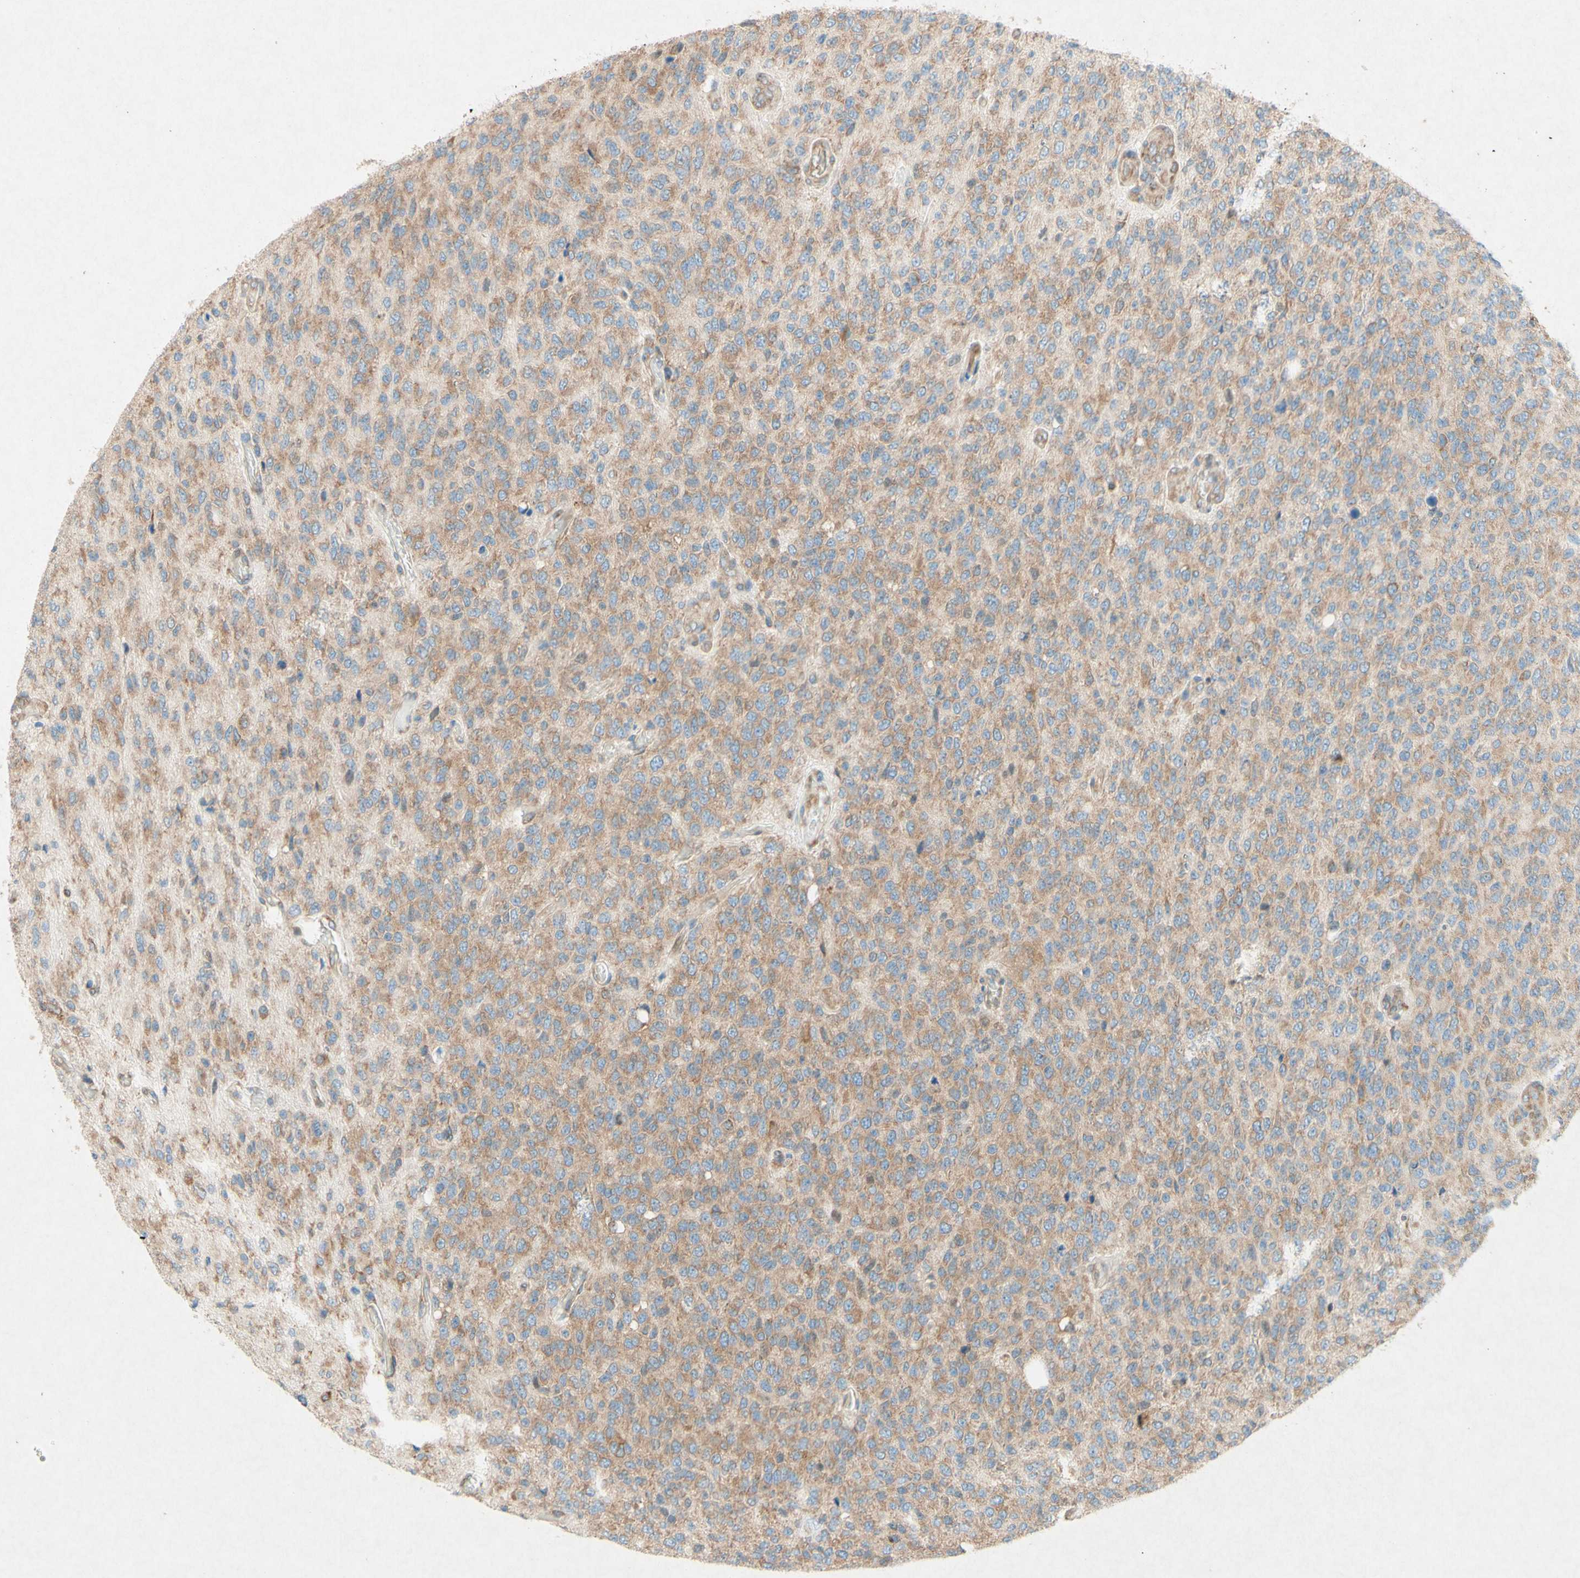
{"staining": {"intensity": "moderate", "quantity": ">75%", "location": "cytoplasmic/membranous"}, "tissue": "glioma", "cell_type": "Tumor cells", "image_type": "cancer", "snomed": [{"axis": "morphology", "description": "Glioma, malignant, High grade"}, {"axis": "topography", "description": "pancreas cauda"}], "caption": "IHC (DAB) staining of high-grade glioma (malignant) exhibits moderate cytoplasmic/membranous protein expression in approximately >75% of tumor cells.", "gene": "PABPC1", "patient": {"sex": "male", "age": 60}}